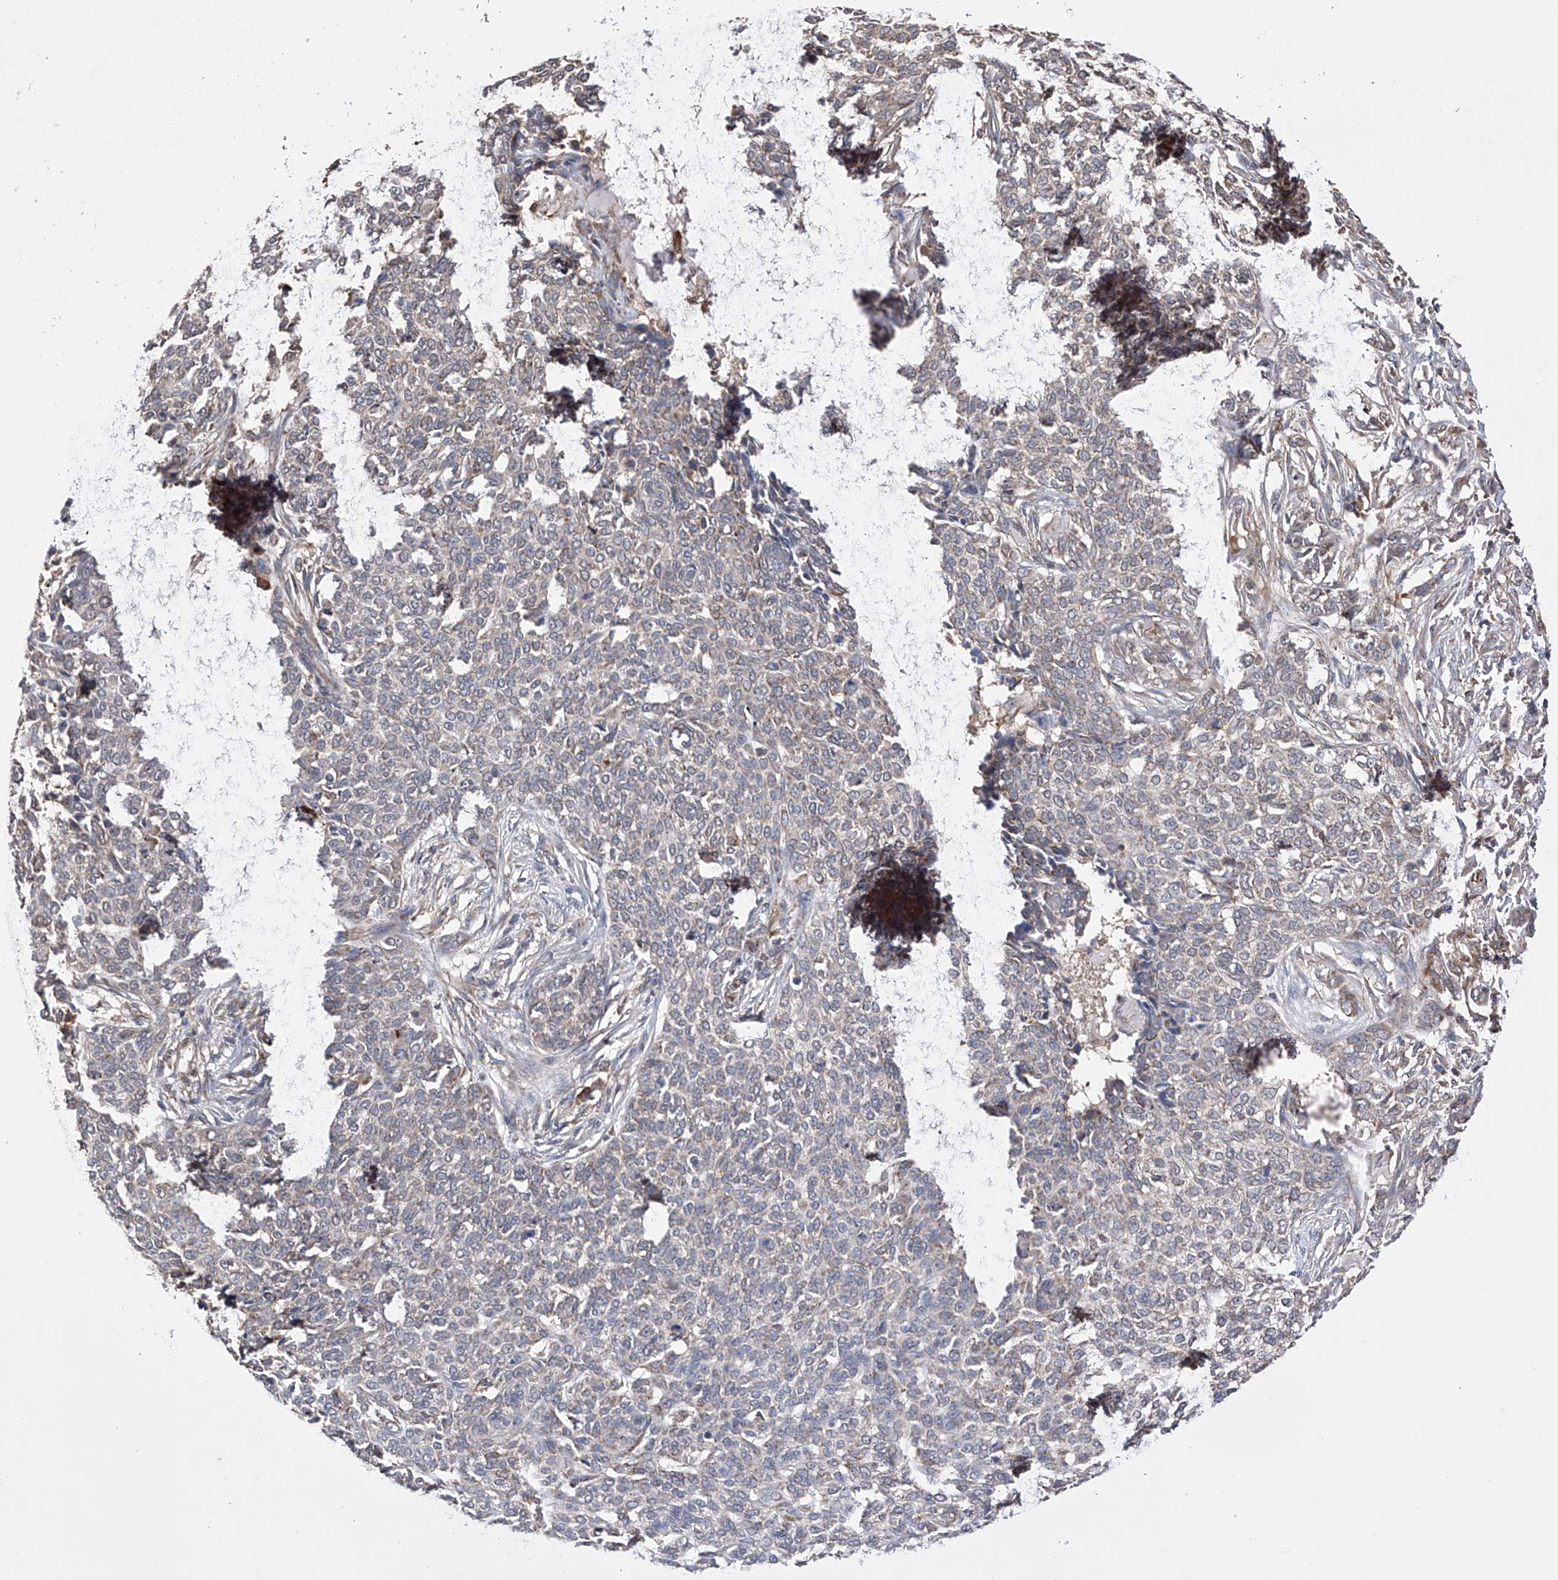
{"staining": {"intensity": "weak", "quantity": "25%-75%", "location": "cytoplasmic/membranous"}, "tissue": "skin cancer", "cell_type": "Tumor cells", "image_type": "cancer", "snomed": [{"axis": "morphology", "description": "Basal cell carcinoma"}, {"axis": "topography", "description": "Skin"}], "caption": "Basal cell carcinoma (skin) tissue shows weak cytoplasmic/membranous positivity in about 25%-75% of tumor cells", "gene": "SDHAF4", "patient": {"sex": "male", "age": 85}}